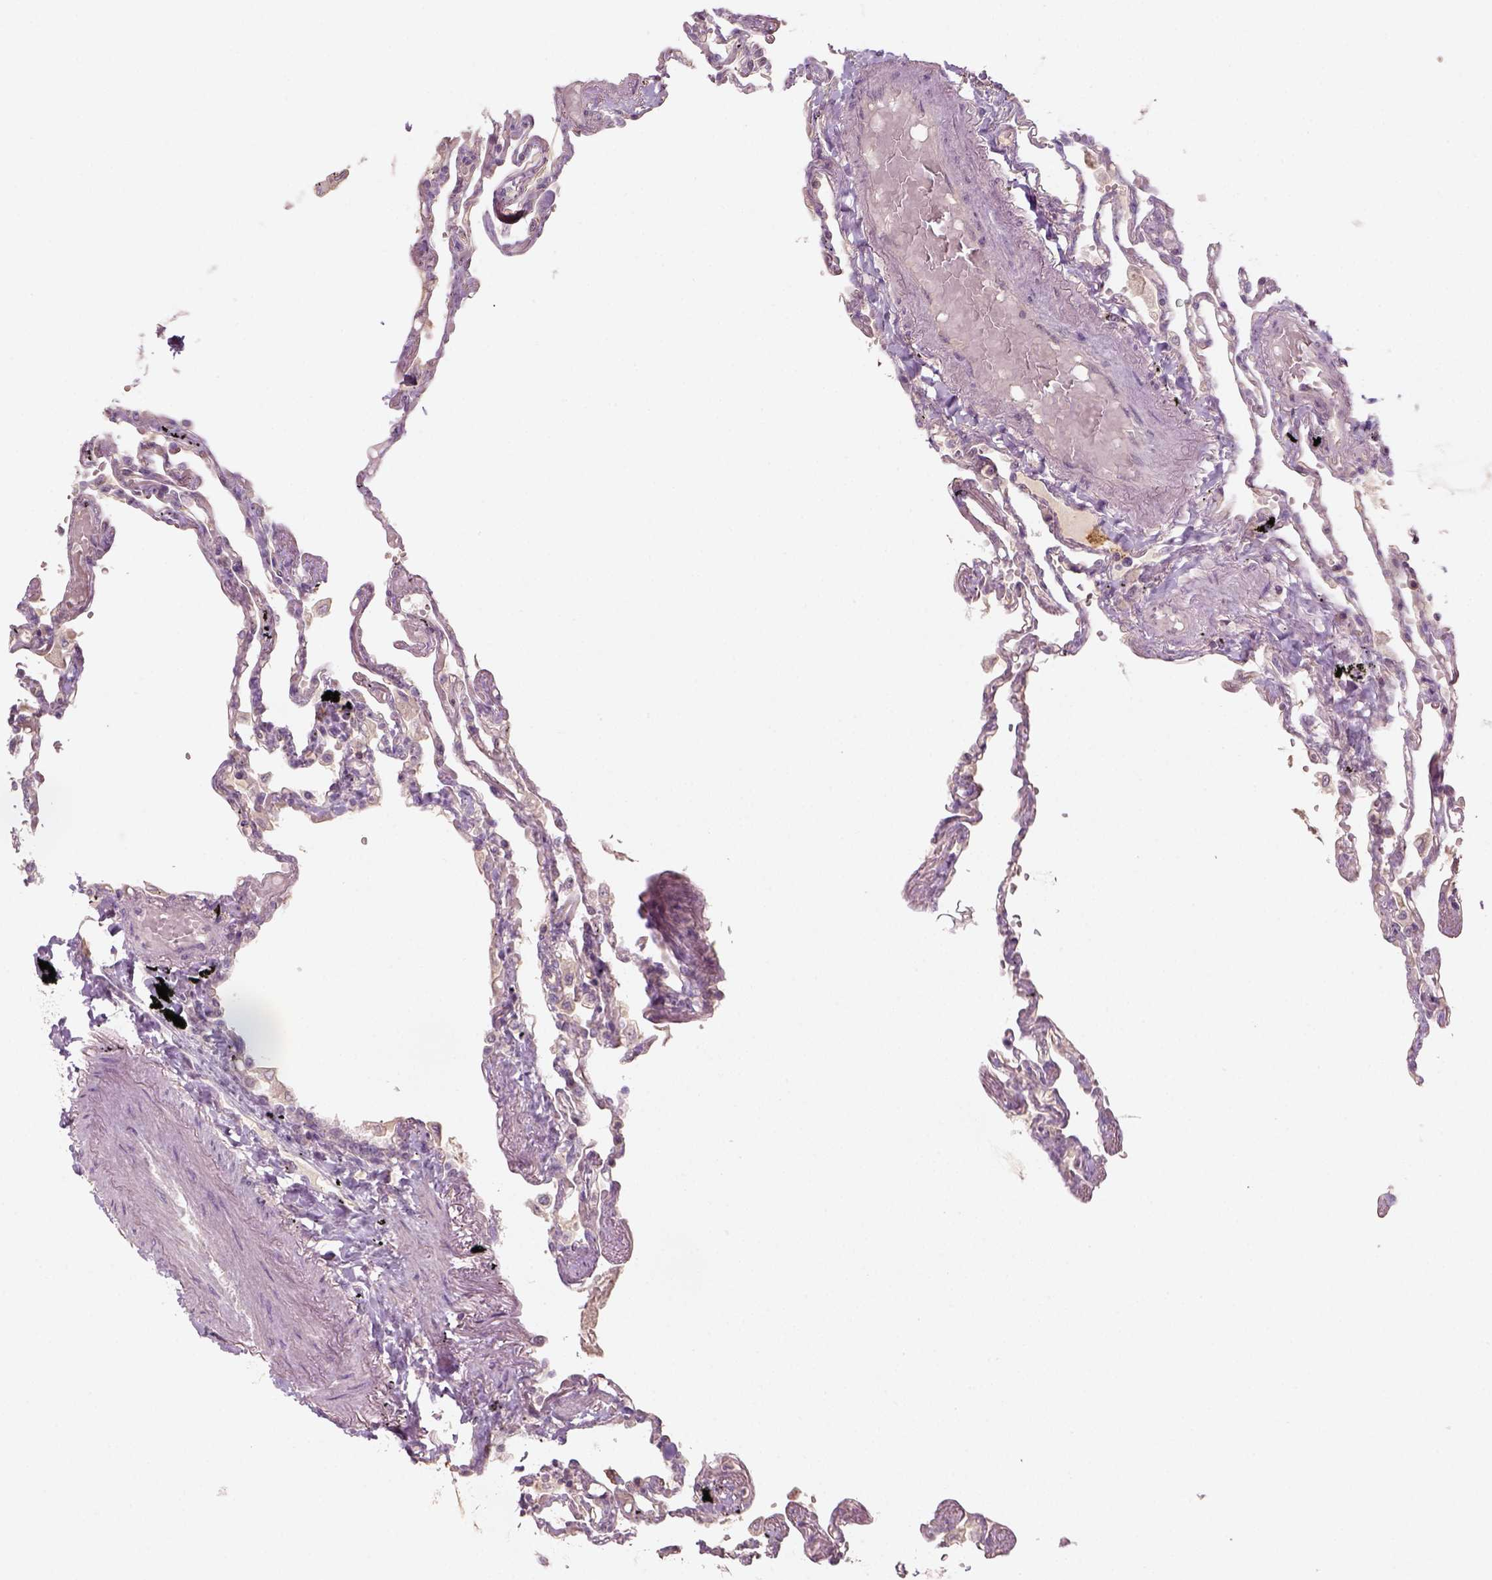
{"staining": {"intensity": "negative", "quantity": "none", "location": "none"}, "tissue": "lung", "cell_type": "Alveolar cells", "image_type": "normal", "snomed": [{"axis": "morphology", "description": "Normal tissue, NOS"}, {"axis": "morphology", "description": "Adenocarcinoma, NOS"}, {"axis": "topography", "description": "Cartilage tissue"}, {"axis": "topography", "description": "Lung"}], "caption": "This is a photomicrograph of immunohistochemistry staining of unremarkable lung, which shows no expression in alveolar cells. Brightfield microscopy of immunohistochemistry (IHC) stained with DAB (3,3'-diaminobenzidine) (brown) and hematoxylin (blue), captured at high magnification.", "gene": "AQP9", "patient": {"sex": "female", "age": 67}}